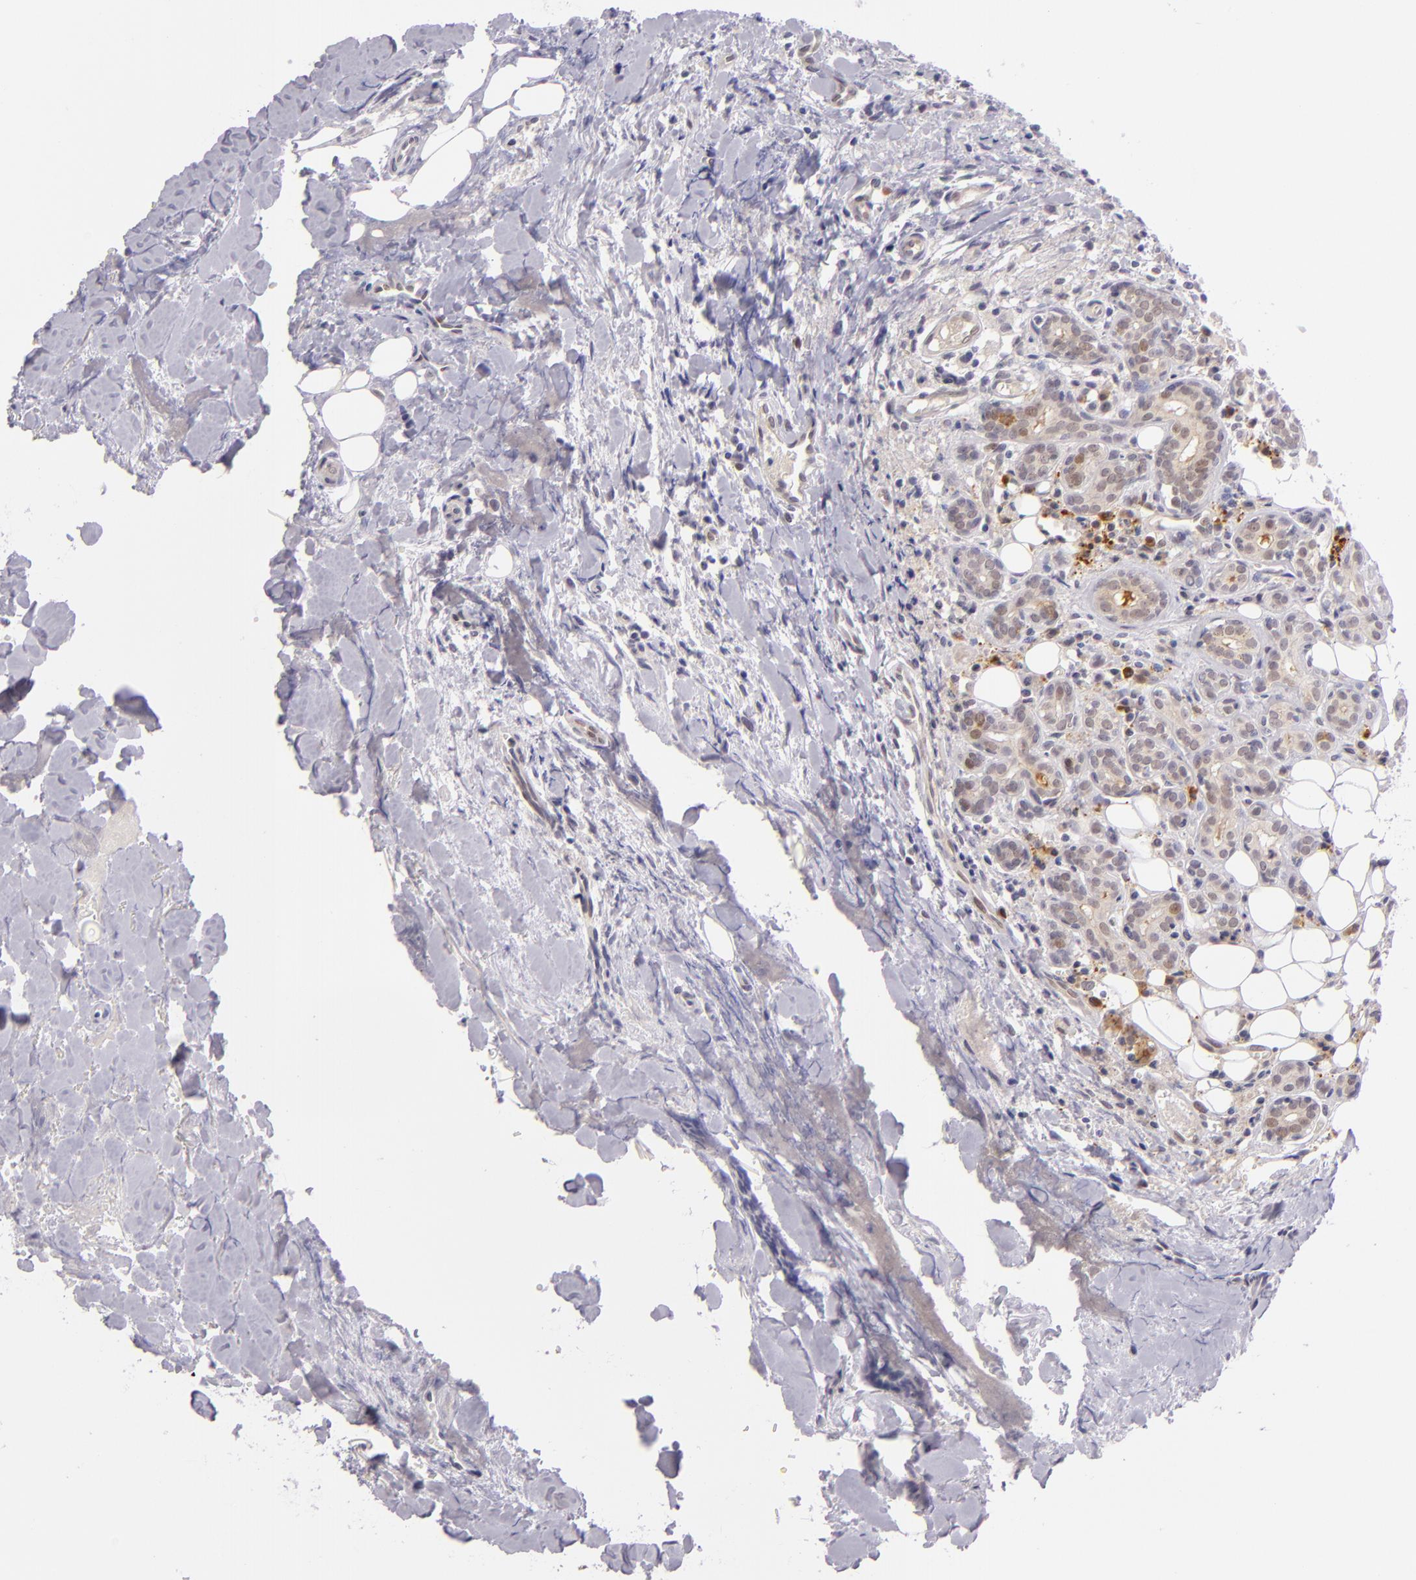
{"staining": {"intensity": "moderate", "quantity": "25%-75%", "location": "cytoplasmic/membranous,nuclear"}, "tissue": "head and neck cancer", "cell_type": "Tumor cells", "image_type": "cancer", "snomed": [{"axis": "morphology", "description": "Squamous cell carcinoma, NOS"}, {"axis": "topography", "description": "Salivary gland"}, {"axis": "topography", "description": "Head-Neck"}], "caption": "Immunohistochemistry (DAB) staining of squamous cell carcinoma (head and neck) demonstrates moderate cytoplasmic/membranous and nuclear protein staining in about 25%-75% of tumor cells.", "gene": "CSE1L", "patient": {"sex": "male", "age": 70}}